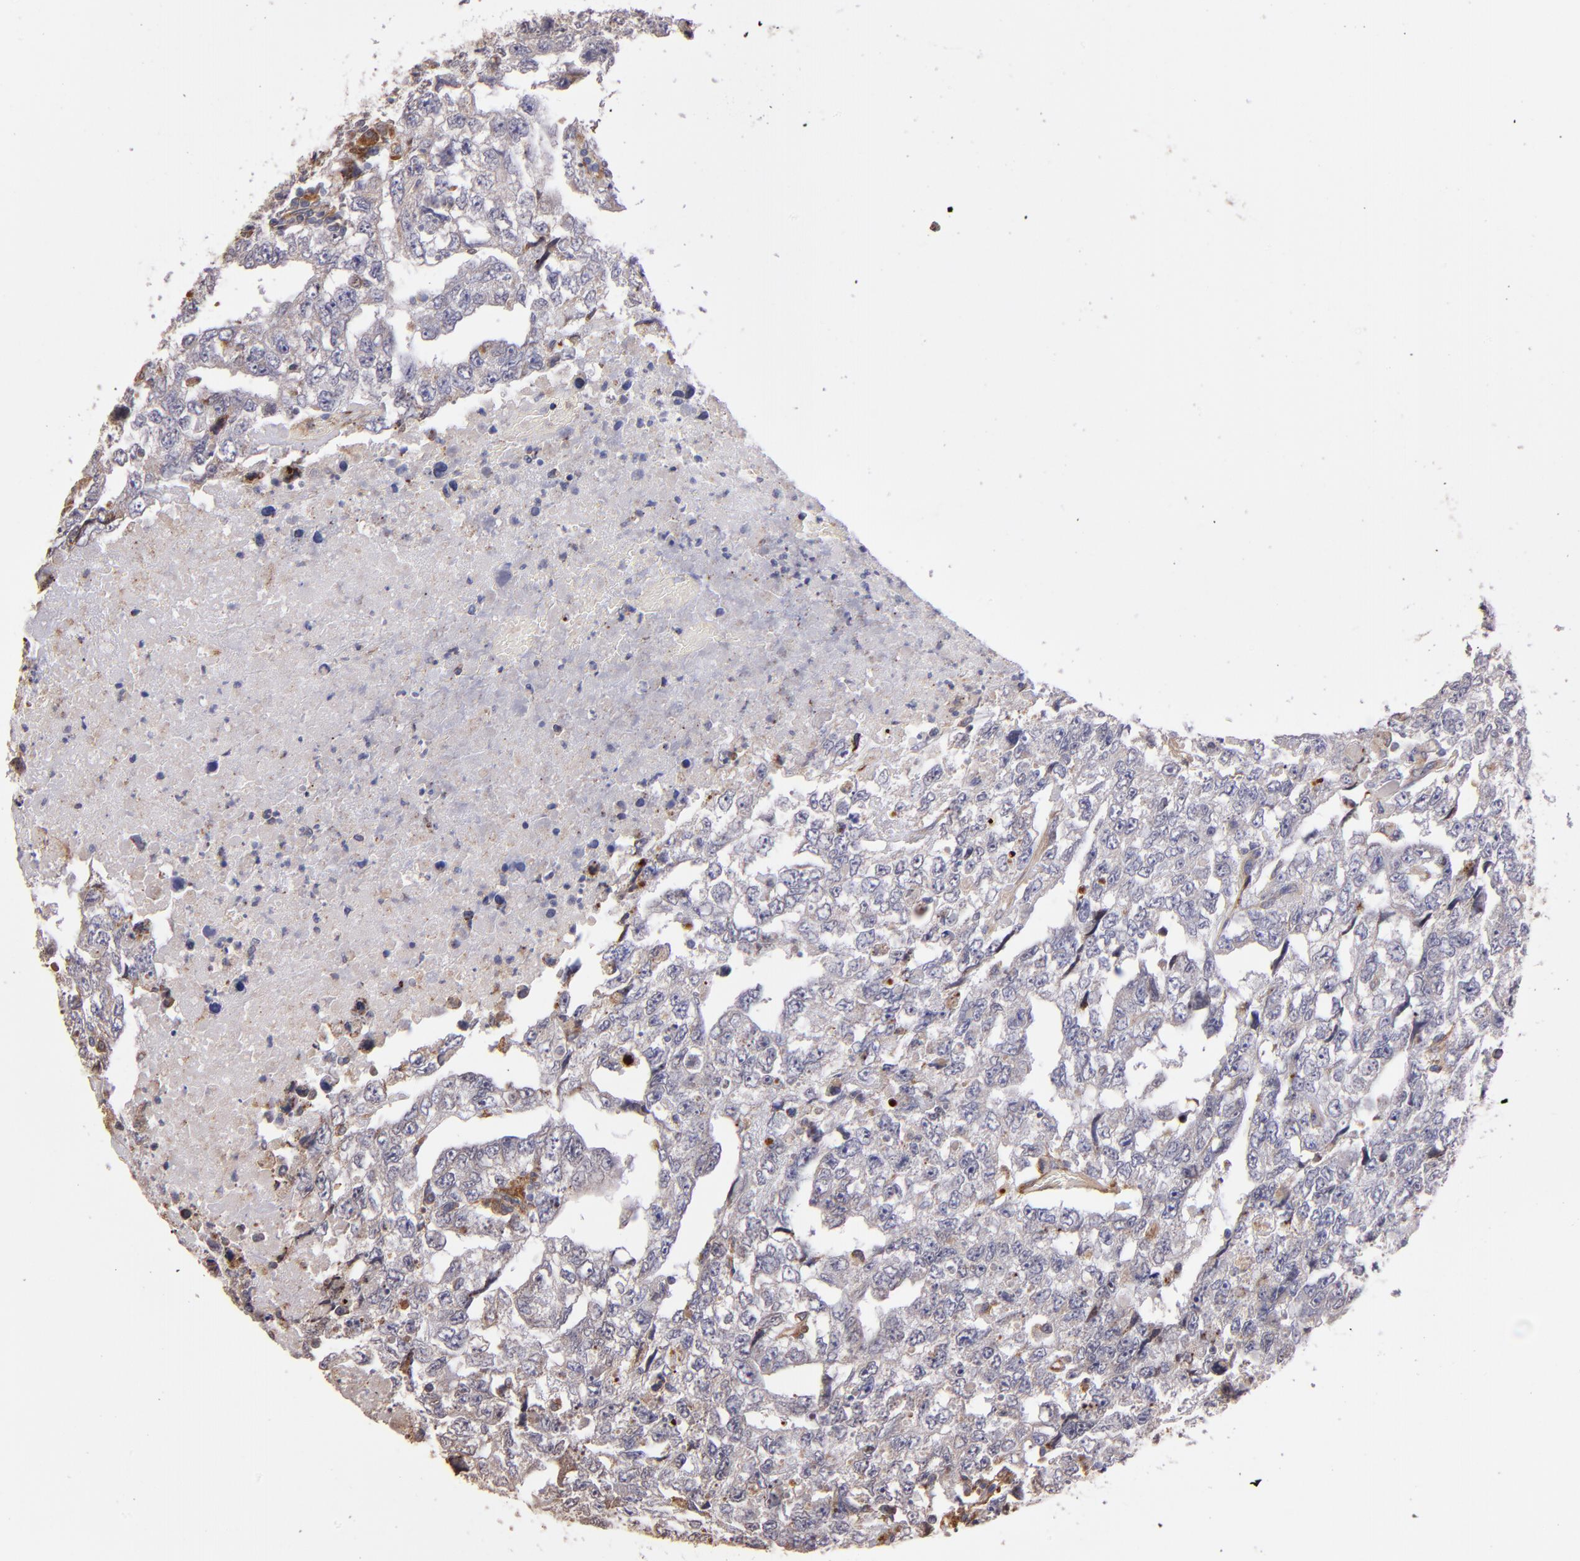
{"staining": {"intensity": "weak", "quantity": "25%-75%", "location": "cytoplasmic/membranous"}, "tissue": "testis cancer", "cell_type": "Tumor cells", "image_type": "cancer", "snomed": [{"axis": "morphology", "description": "Carcinoma, Embryonal, NOS"}, {"axis": "topography", "description": "Testis"}], "caption": "DAB immunohistochemical staining of testis cancer (embryonal carcinoma) demonstrates weak cytoplasmic/membranous protein positivity in about 25%-75% of tumor cells. (DAB (3,3'-diaminobenzidine) = brown stain, brightfield microscopy at high magnification).", "gene": "IFIH1", "patient": {"sex": "male", "age": 36}}